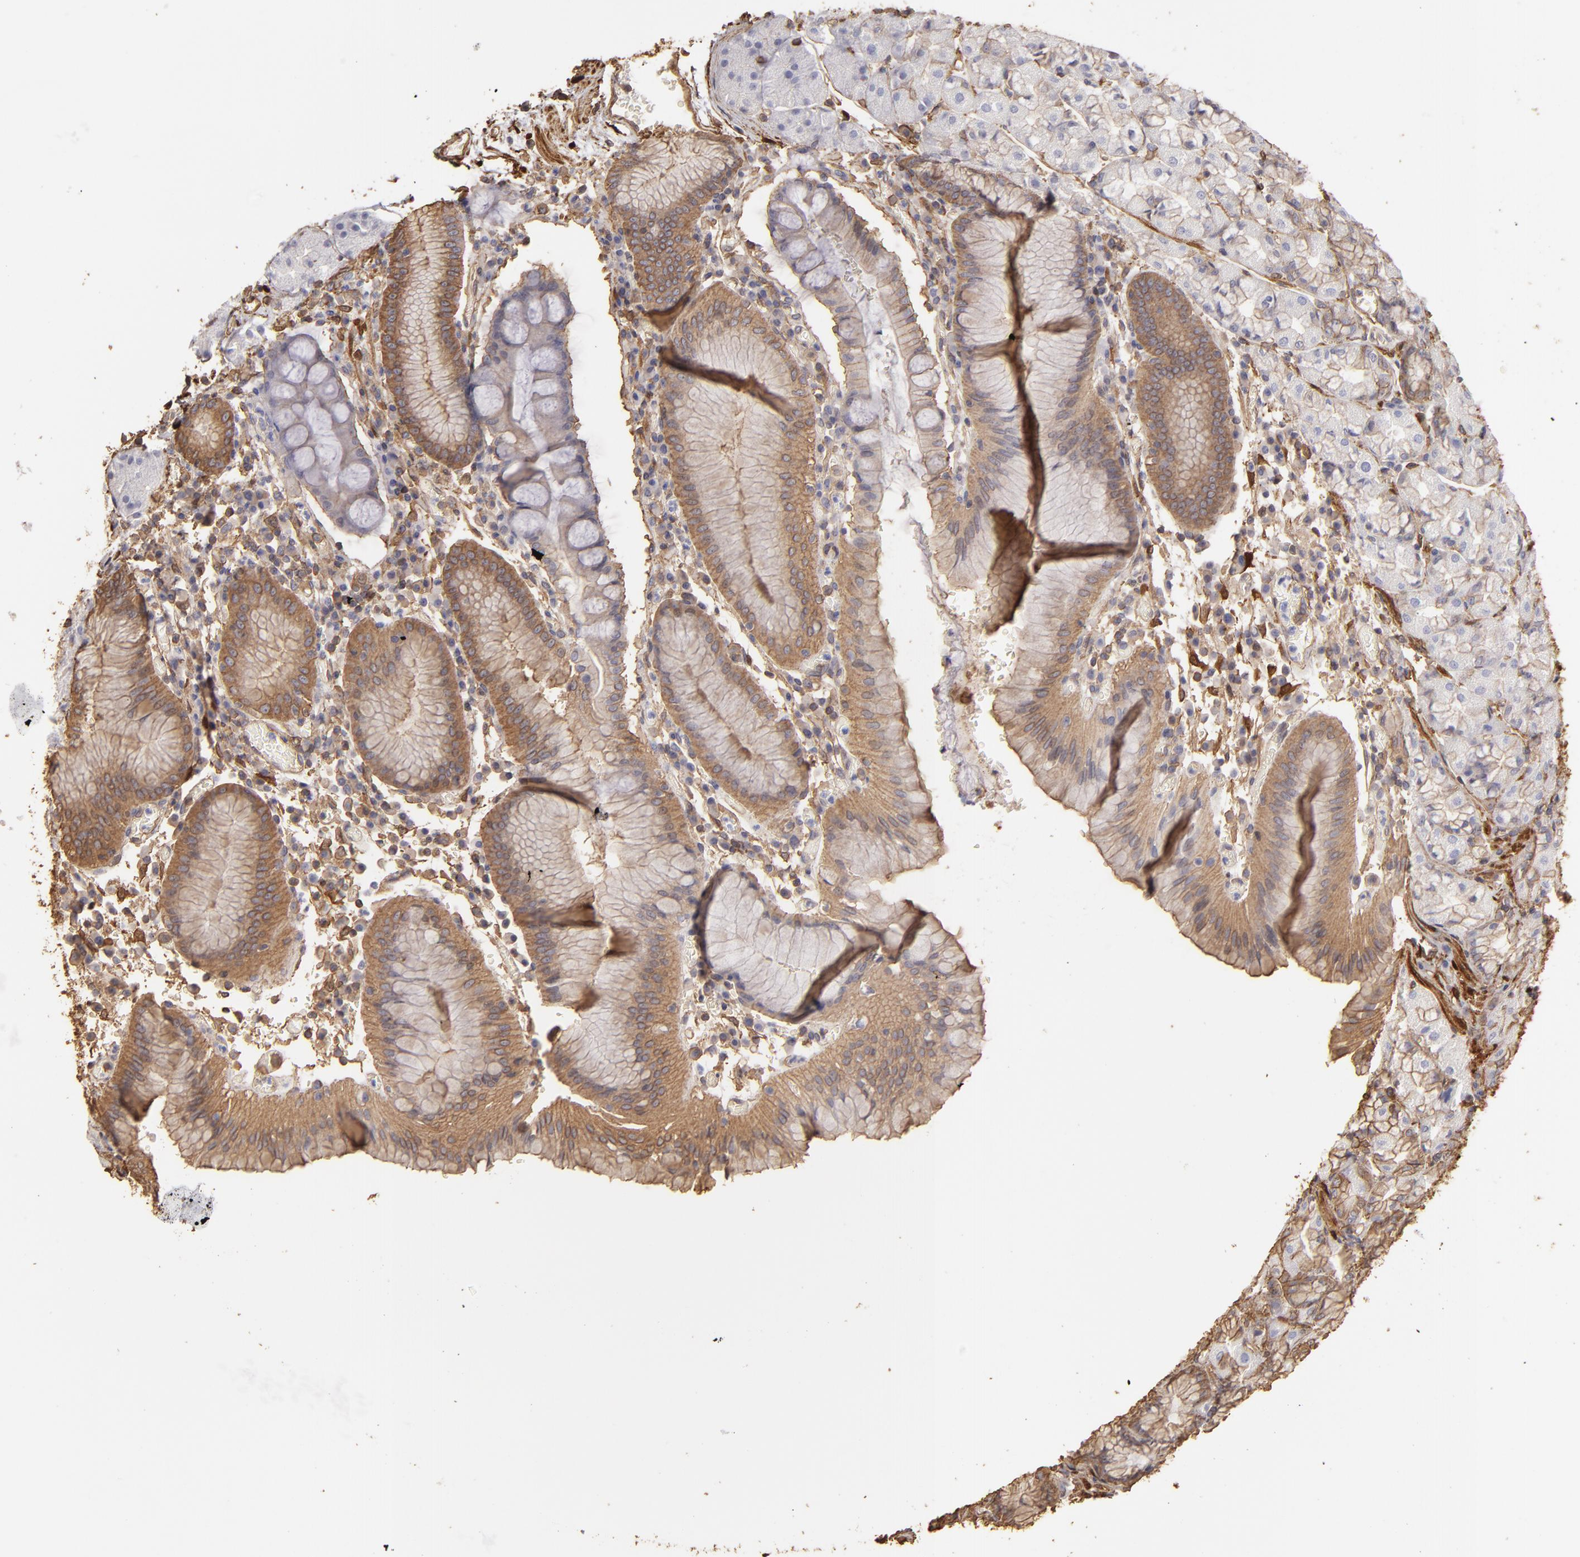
{"staining": {"intensity": "moderate", "quantity": ">75%", "location": "cytoplasmic/membranous"}, "tissue": "stomach", "cell_type": "Glandular cells", "image_type": "normal", "snomed": [{"axis": "morphology", "description": "Normal tissue, NOS"}, {"axis": "topography", "description": "Stomach, lower"}], "caption": "Approximately >75% of glandular cells in benign stomach display moderate cytoplasmic/membranous protein staining as visualized by brown immunohistochemical staining.", "gene": "HSPB6", "patient": {"sex": "female", "age": 73}}